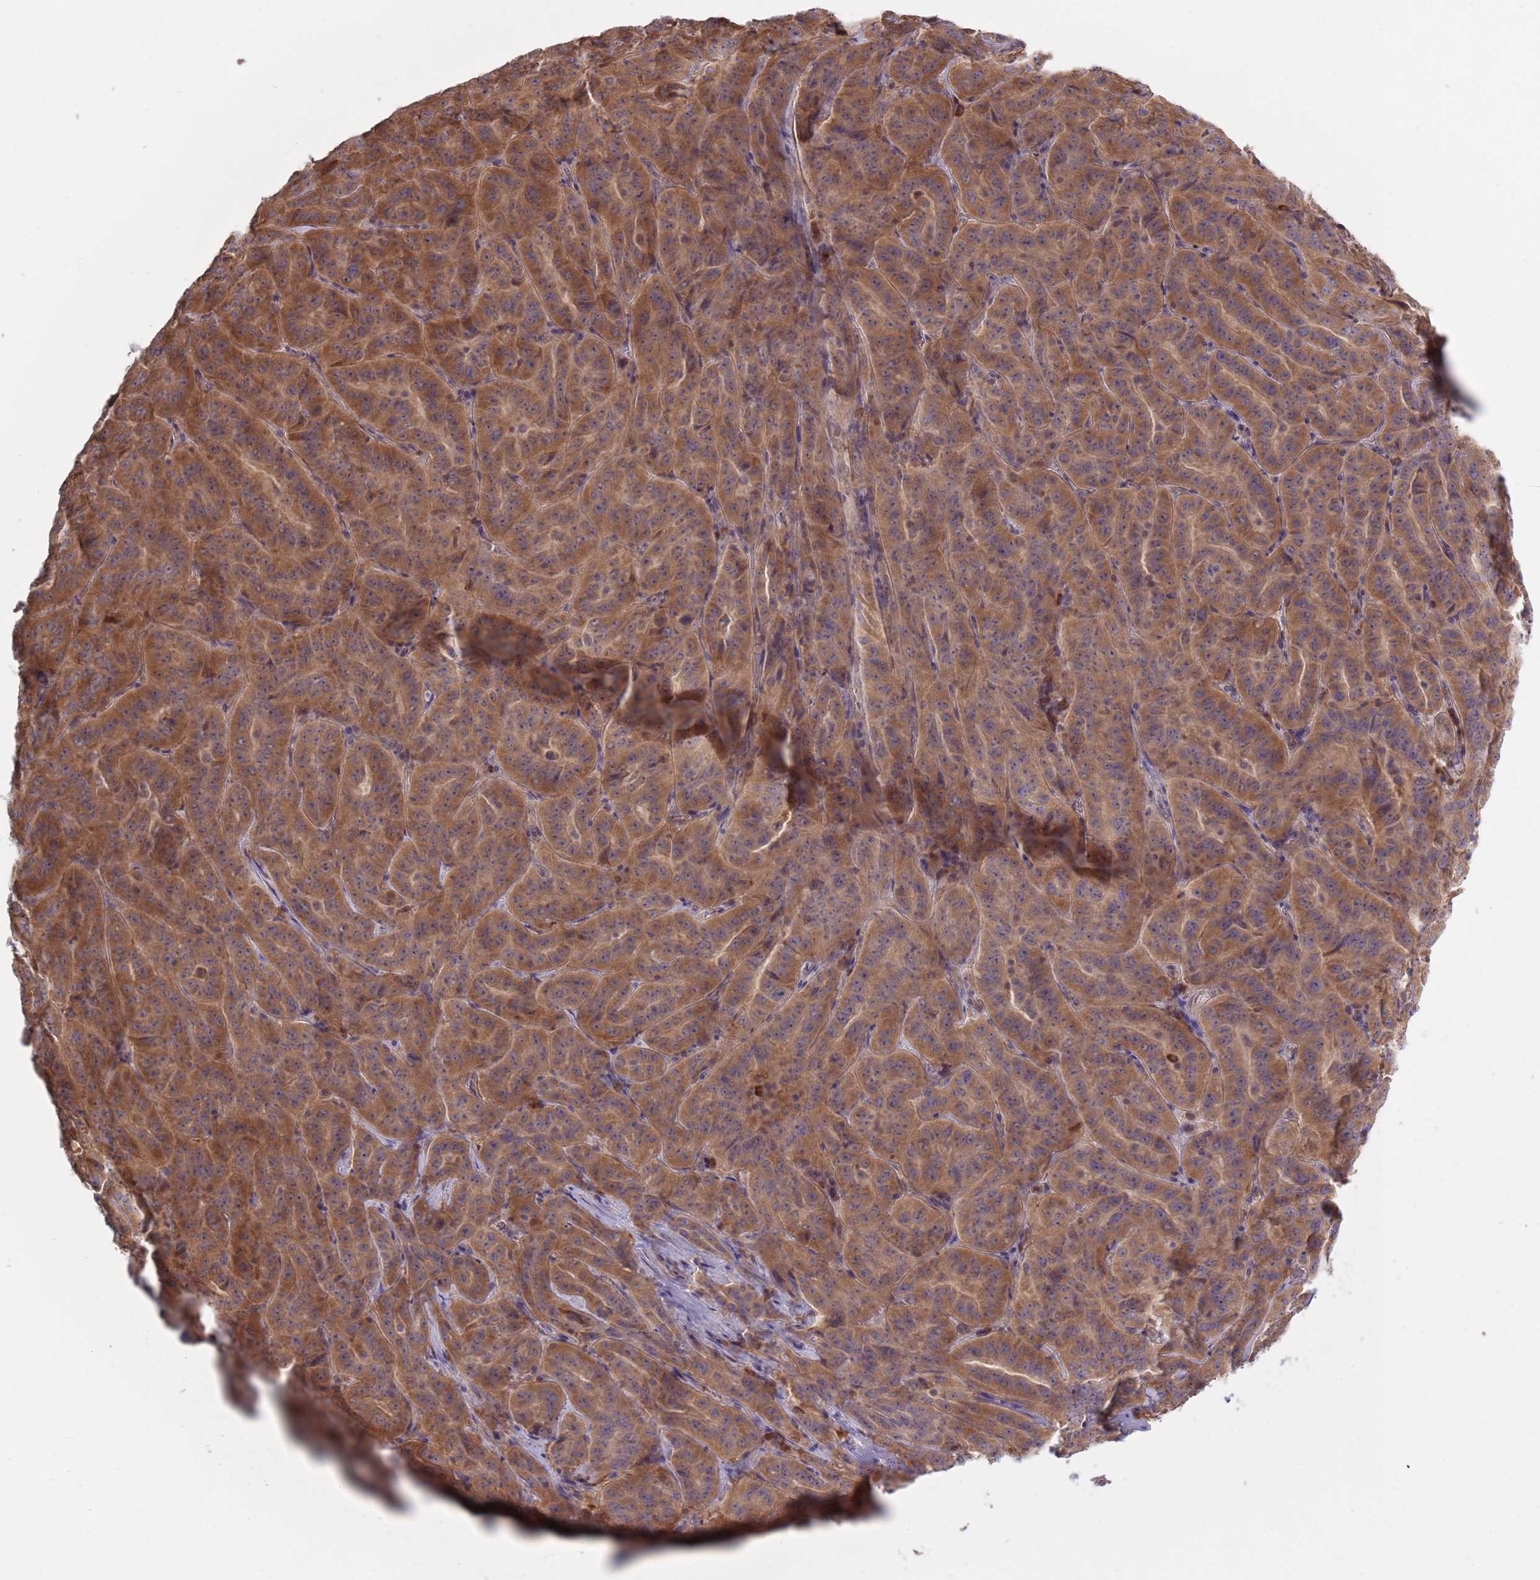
{"staining": {"intensity": "moderate", "quantity": ">75%", "location": "cytoplasmic/membranous"}, "tissue": "pancreatic cancer", "cell_type": "Tumor cells", "image_type": "cancer", "snomed": [{"axis": "morphology", "description": "Adenocarcinoma, NOS"}, {"axis": "topography", "description": "Pancreas"}], "caption": "Adenocarcinoma (pancreatic) was stained to show a protein in brown. There is medium levels of moderate cytoplasmic/membranous expression in about >75% of tumor cells. The staining was performed using DAB, with brown indicating positive protein expression. Nuclei are stained blue with hematoxylin.", "gene": "RPL17-C18orf32", "patient": {"sex": "male", "age": 63}}